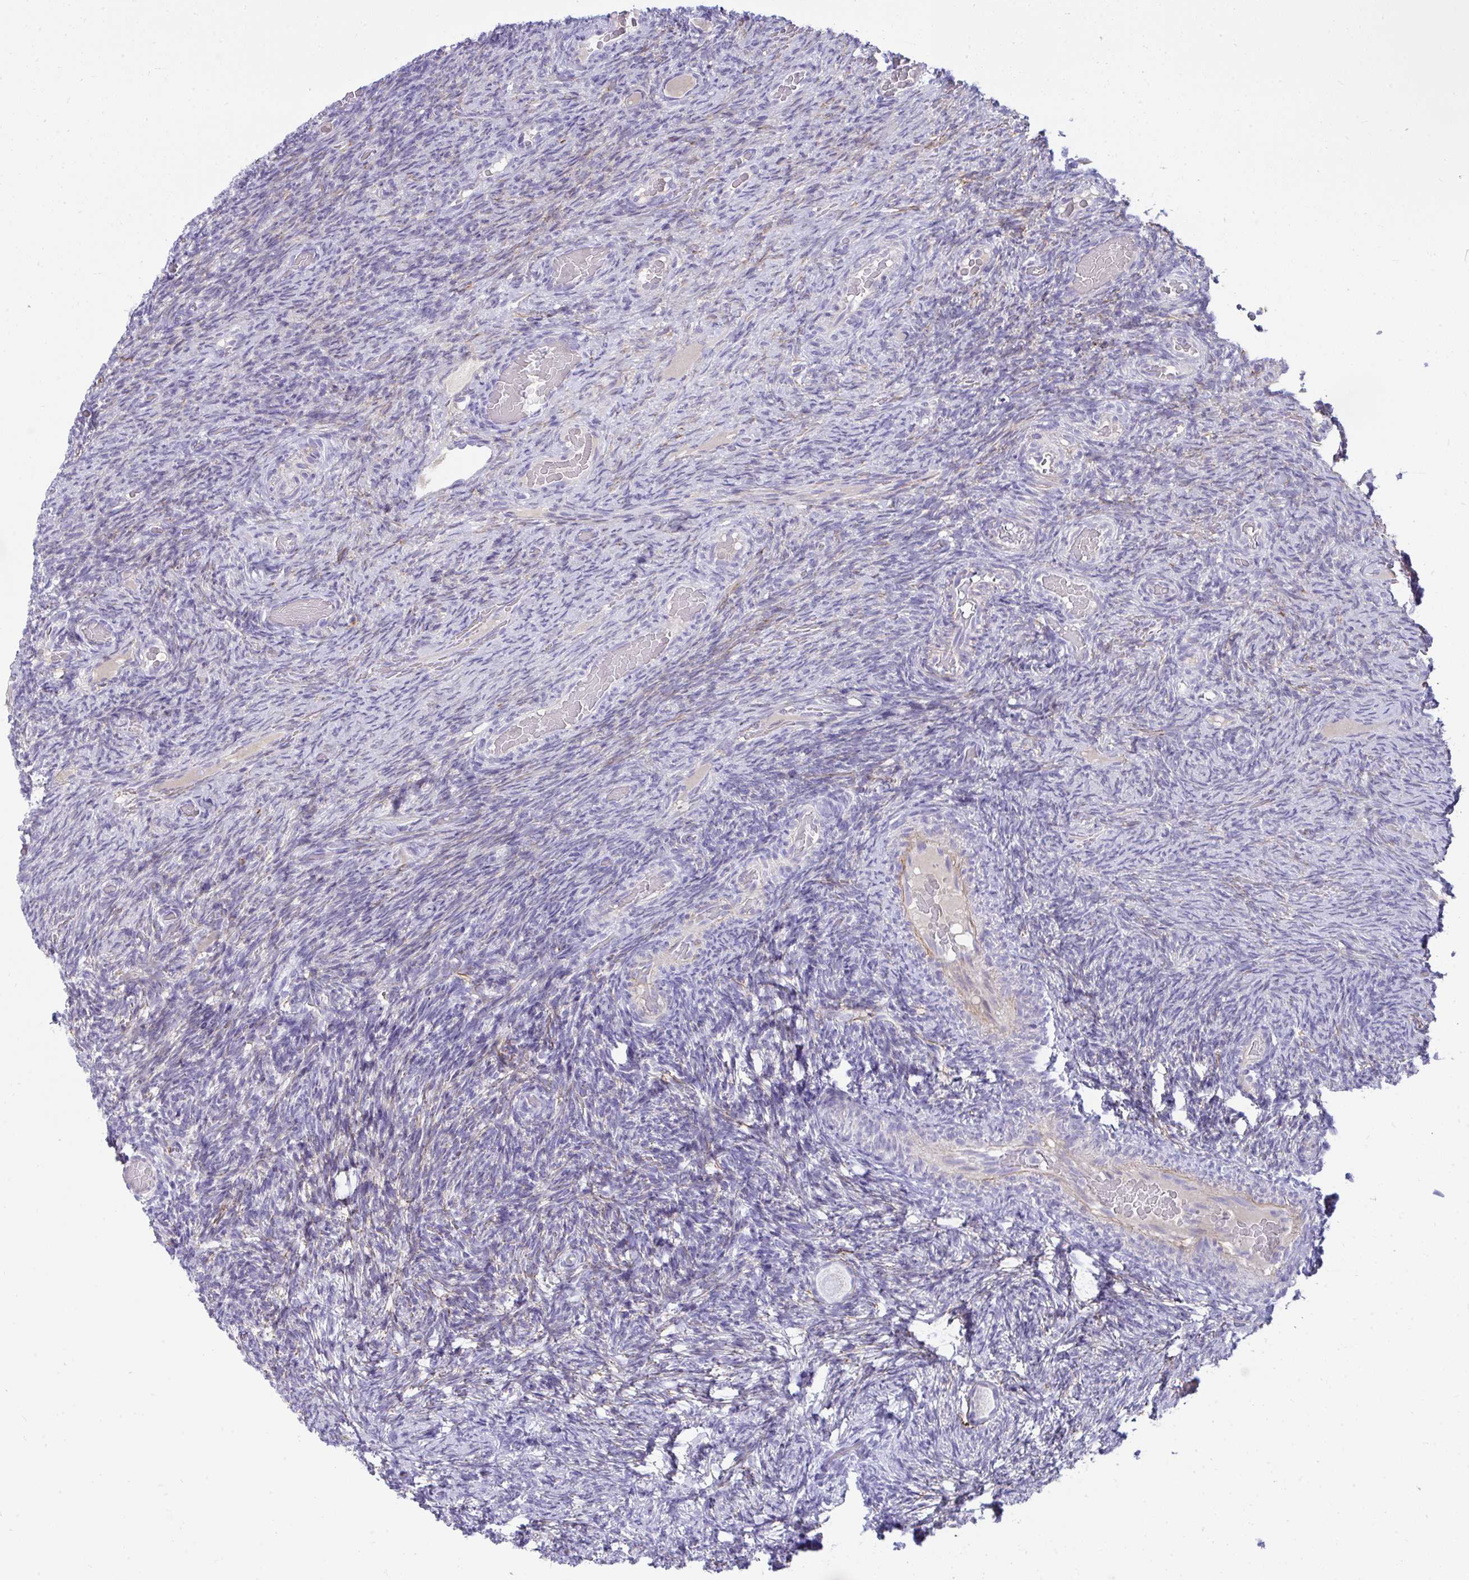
{"staining": {"intensity": "negative", "quantity": "none", "location": "none"}, "tissue": "ovary", "cell_type": "Follicle cells", "image_type": "normal", "snomed": [{"axis": "morphology", "description": "Normal tissue, NOS"}, {"axis": "topography", "description": "Ovary"}], "caption": "An image of human ovary is negative for staining in follicle cells. (DAB (3,3'-diaminobenzidine) IHC visualized using brightfield microscopy, high magnification).", "gene": "PIGZ", "patient": {"sex": "female", "age": 34}}